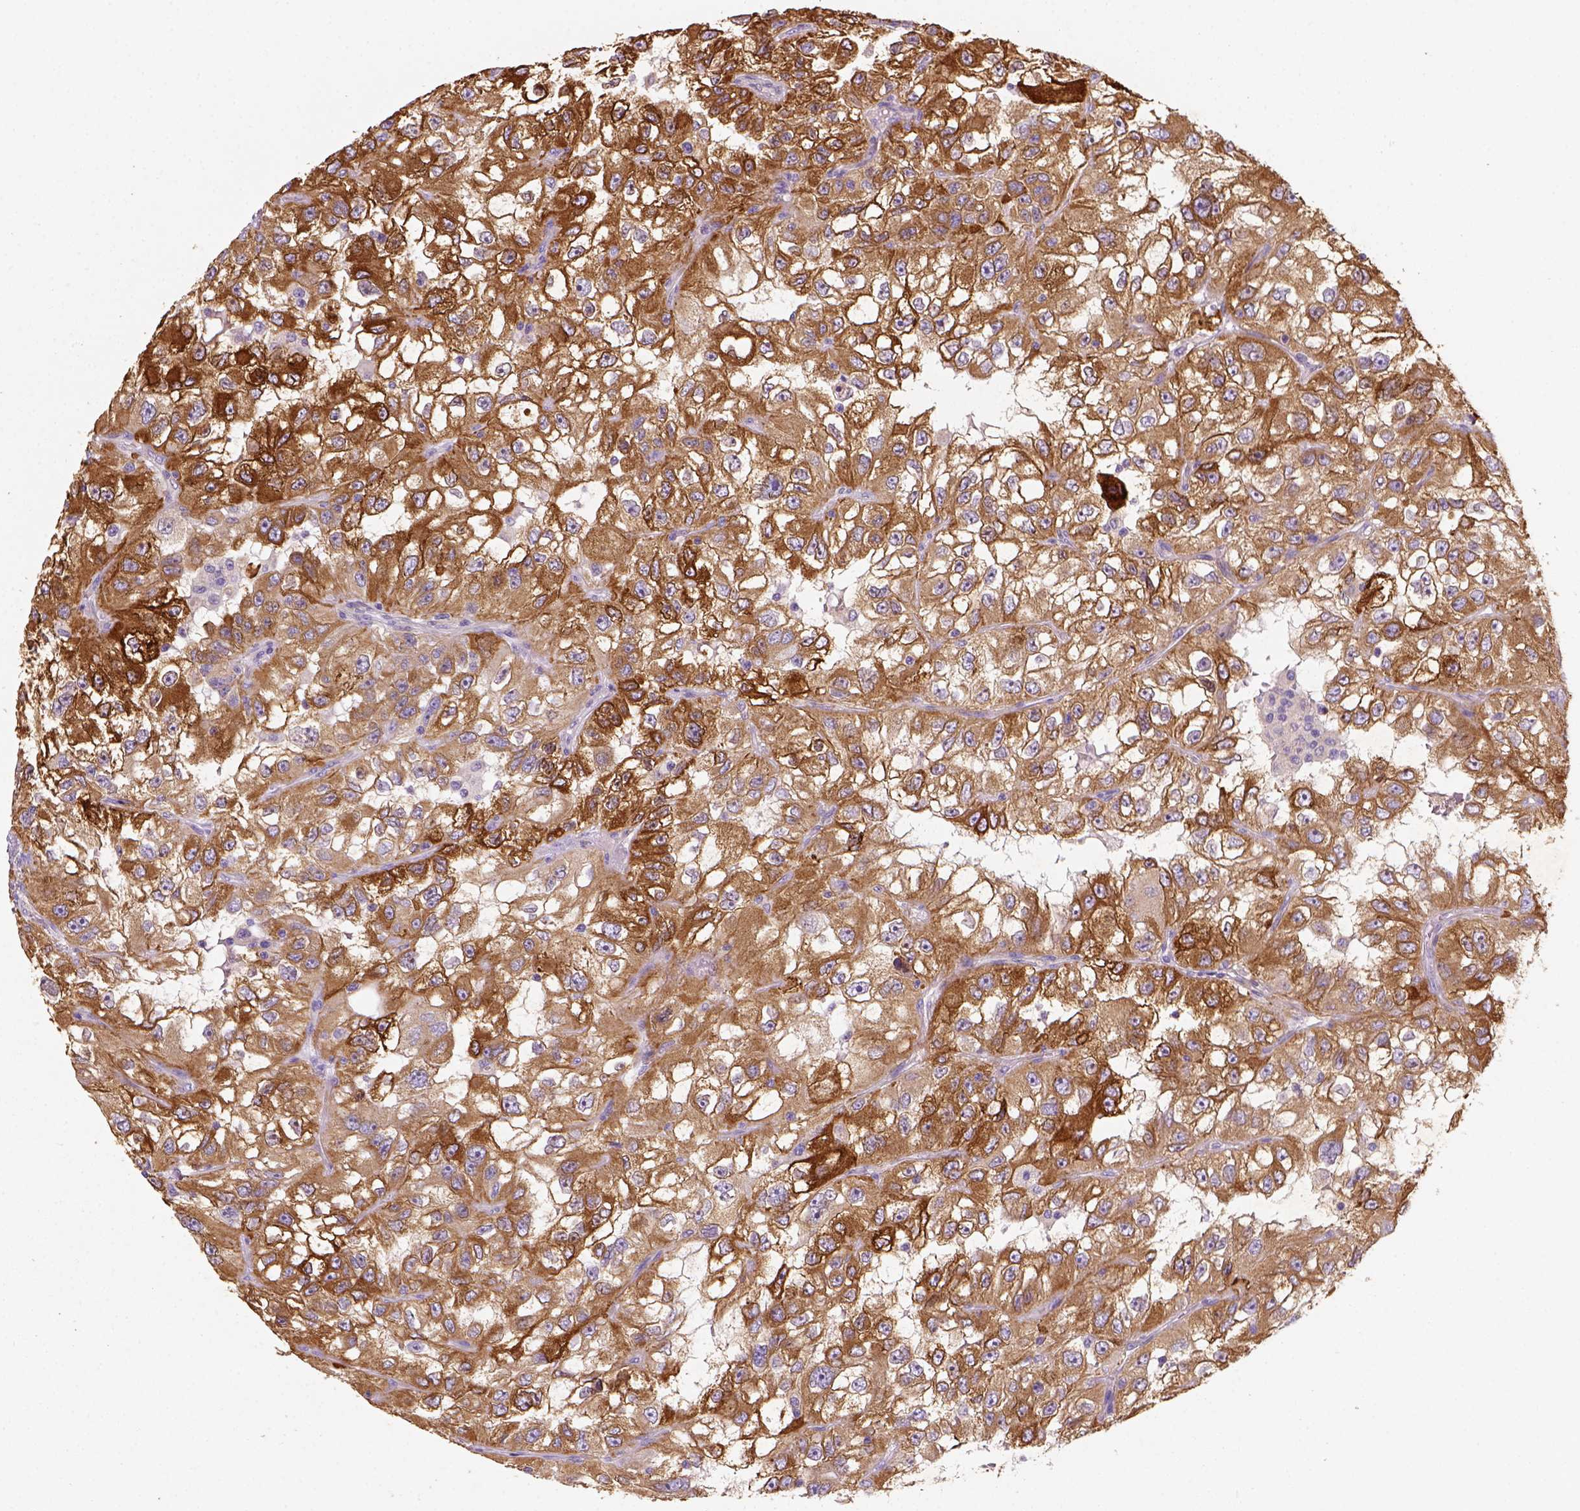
{"staining": {"intensity": "moderate", "quantity": ">75%", "location": "cytoplasmic/membranous"}, "tissue": "renal cancer", "cell_type": "Tumor cells", "image_type": "cancer", "snomed": [{"axis": "morphology", "description": "Adenocarcinoma, NOS"}, {"axis": "topography", "description": "Kidney"}], "caption": "Moderate cytoplasmic/membranous protein expression is appreciated in approximately >75% of tumor cells in renal cancer. (IHC, brightfield microscopy, high magnification).", "gene": "CES2", "patient": {"sex": "male", "age": 64}}